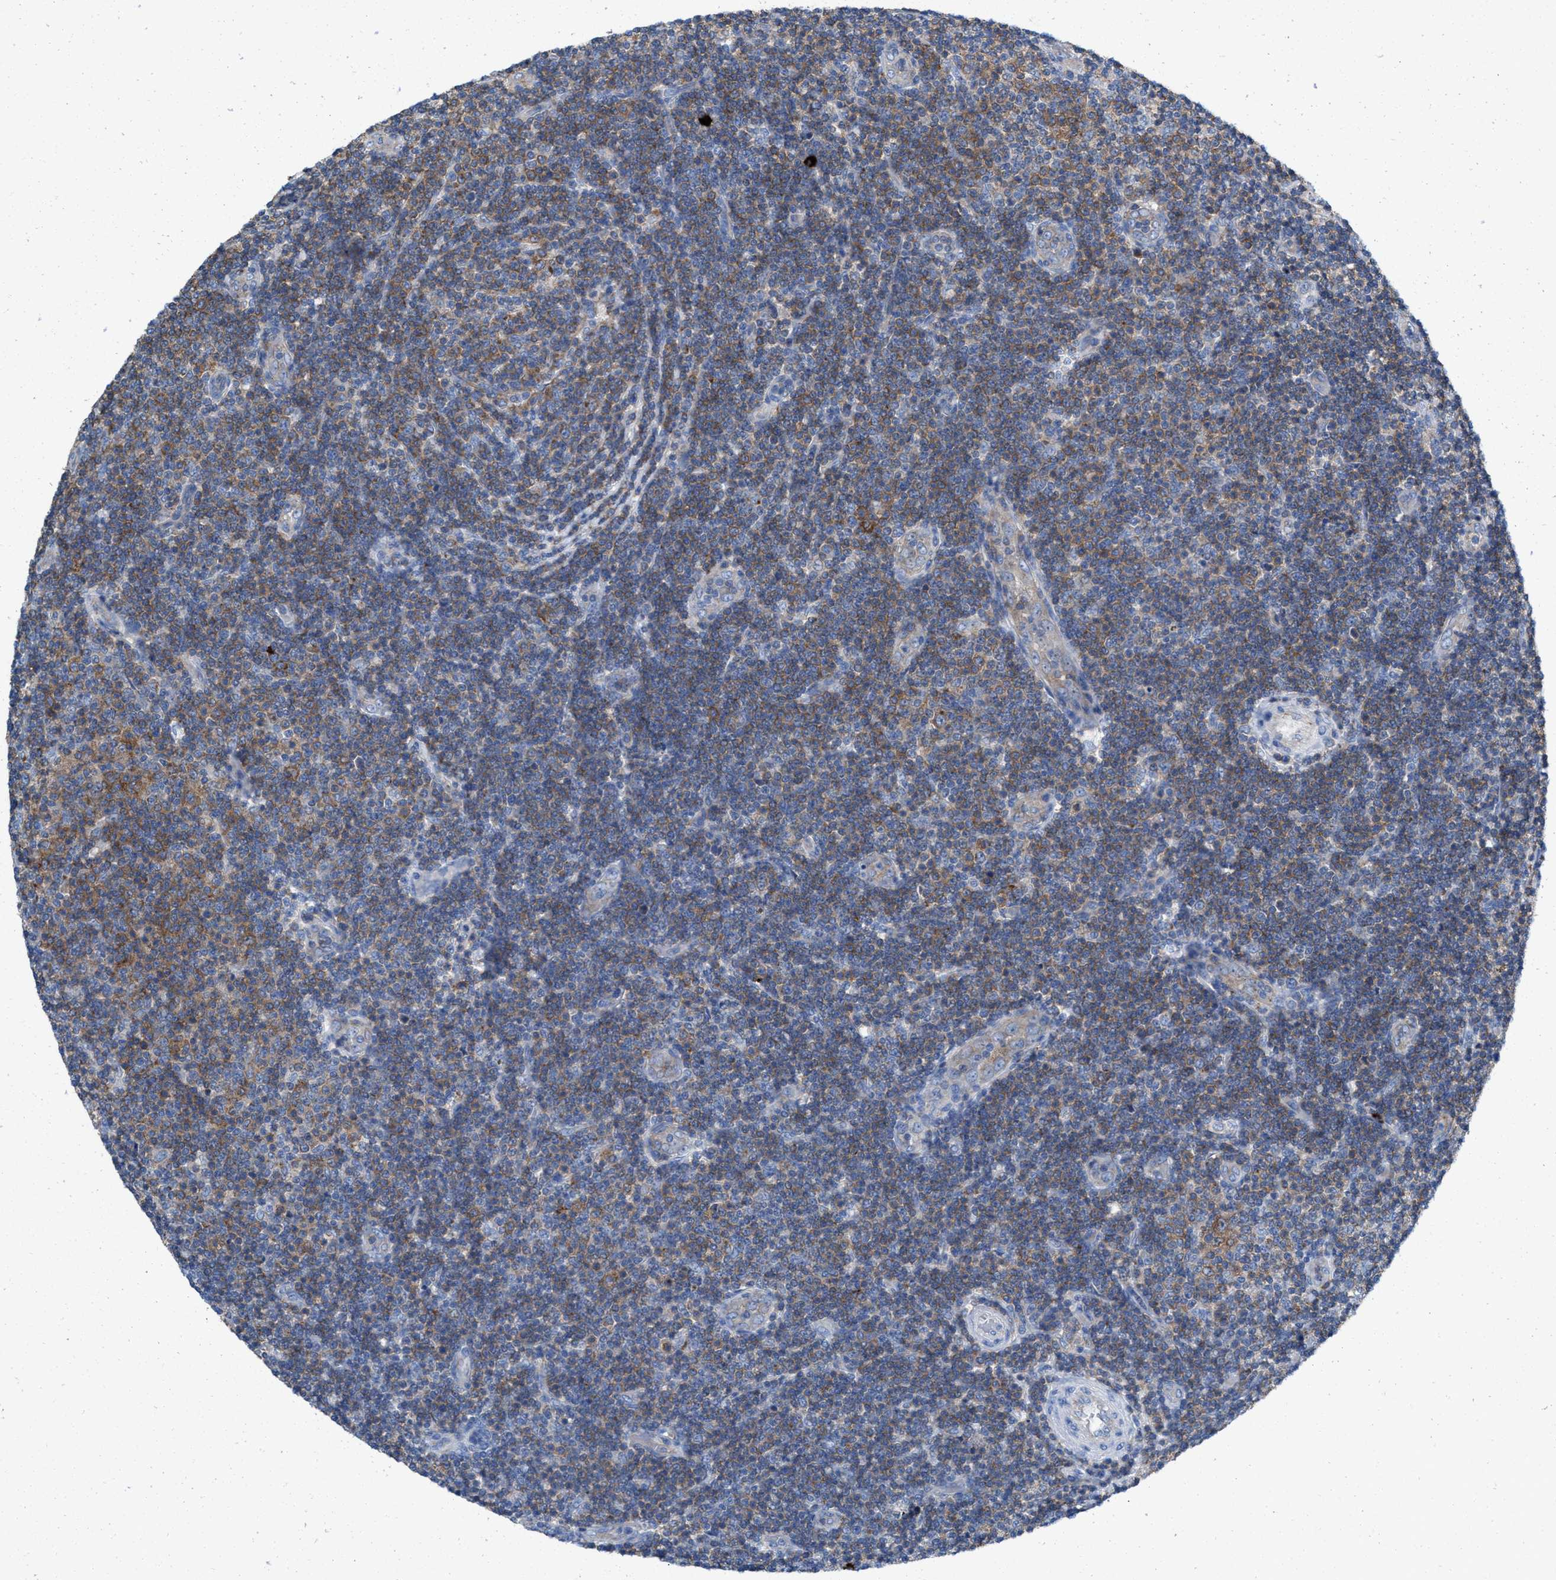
{"staining": {"intensity": "weak", "quantity": ">75%", "location": "cytoplasmic/membranous"}, "tissue": "lymphoma", "cell_type": "Tumor cells", "image_type": "cancer", "snomed": [{"axis": "morphology", "description": "Malignant lymphoma, non-Hodgkin's type, Low grade"}, {"axis": "topography", "description": "Lymph node"}], "caption": "A histopathology image showing weak cytoplasmic/membranous expression in approximately >75% of tumor cells in malignant lymphoma, non-Hodgkin's type (low-grade), as visualized by brown immunohistochemical staining.", "gene": "NYAP1", "patient": {"sex": "male", "age": 83}}